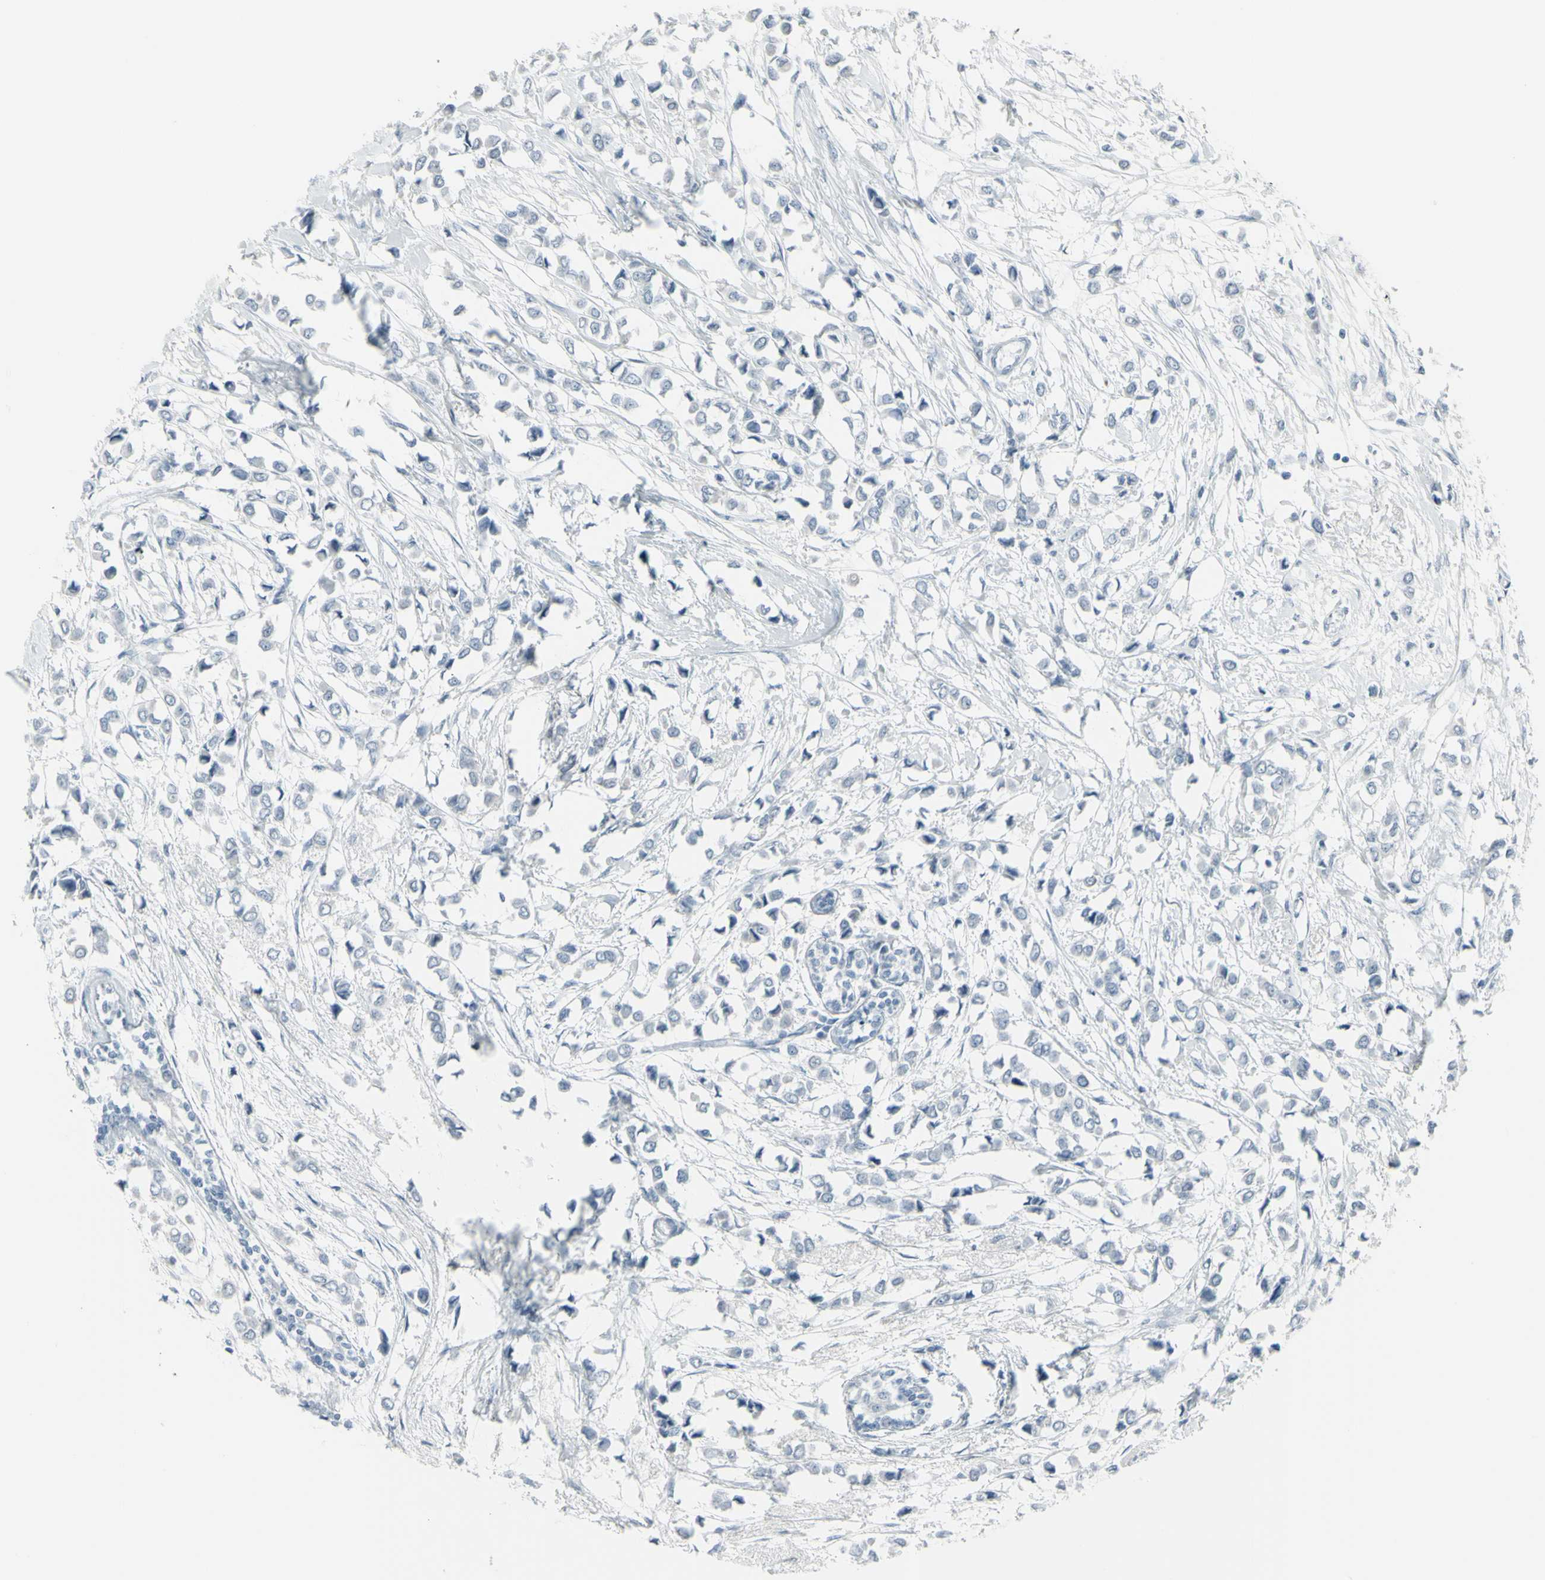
{"staining": {"intensity": "negative", "quantity": "none", "location": "none"}, "tissue": "breast cancer", "cell_type": "Tumor cells", "image_type": "cancer", "snomed": [{"axis": "morphology", "description": "Lobular carcinoma"}, {"axis": "topography", "description": "Breast"}], "caption": "This is an immunohistochemistry micrograph of human breast cancer (lobular carcinoma). There is no expression in tumor cells.", "gene": "RAB3A", "patient": {"sex": "female", "age": 51}}